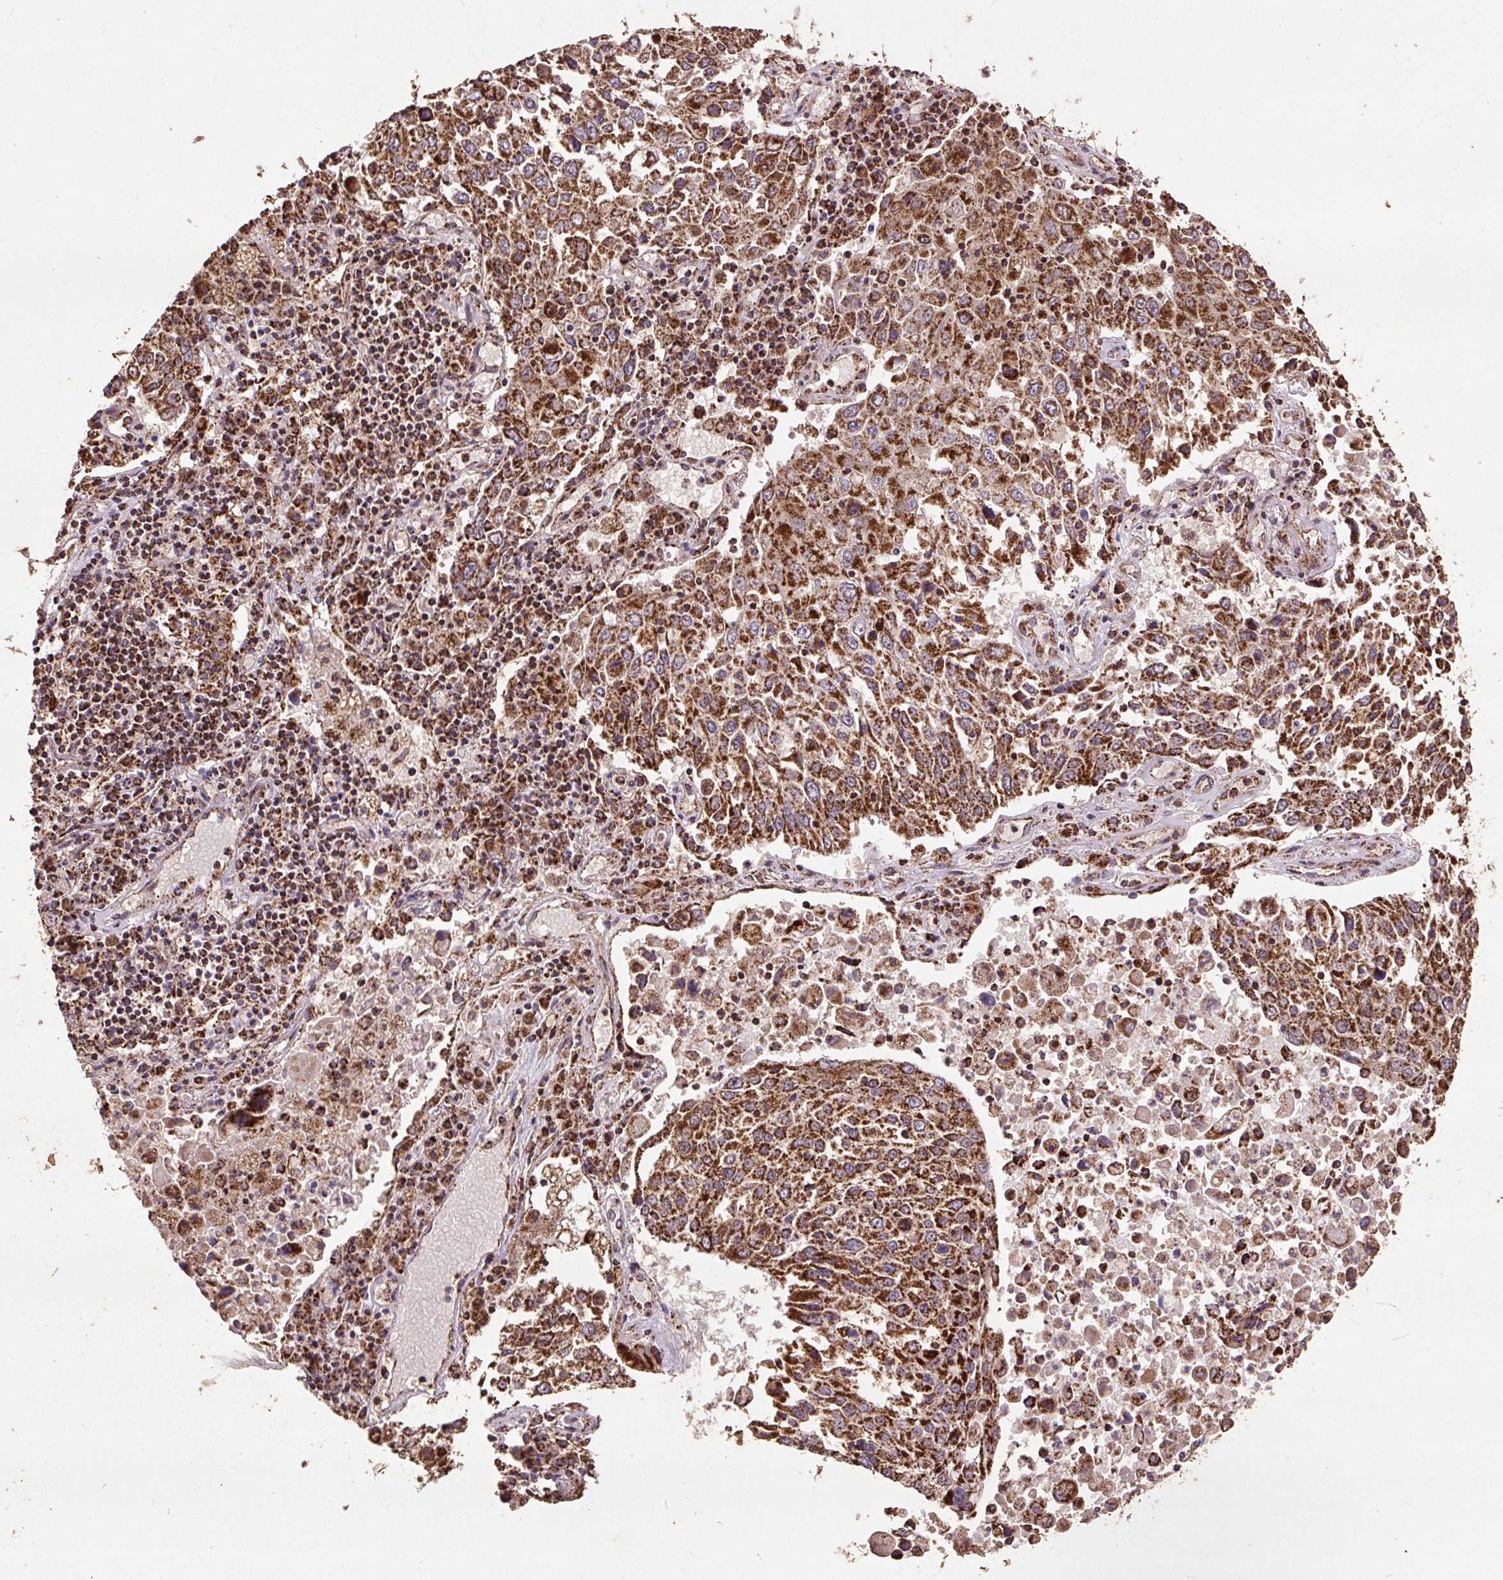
{"staining": {"intensity": "strong", "quantity": ">75%", "location": "cytoplasmic/membranous"}, "tissue": "lung cancer", "cell_type": "Tumor cells", "image_type": "cancer", "snomed": [{"axis": "morphology", "description": "Squamous cell carcinoma, NOS"}, {"axis": "topography", "description": "Lung"}], "caption": "DAB (3,3'-diaminobenzidine) immunohistochemical staining of human lung cancer (squamous cell carcinoma) shows strong cytoplasmic/membranous protein positivity in about >75% of tumor cells.", "gene": "ATP5F1A", "patient": {"sex": "male", "age": 65}}